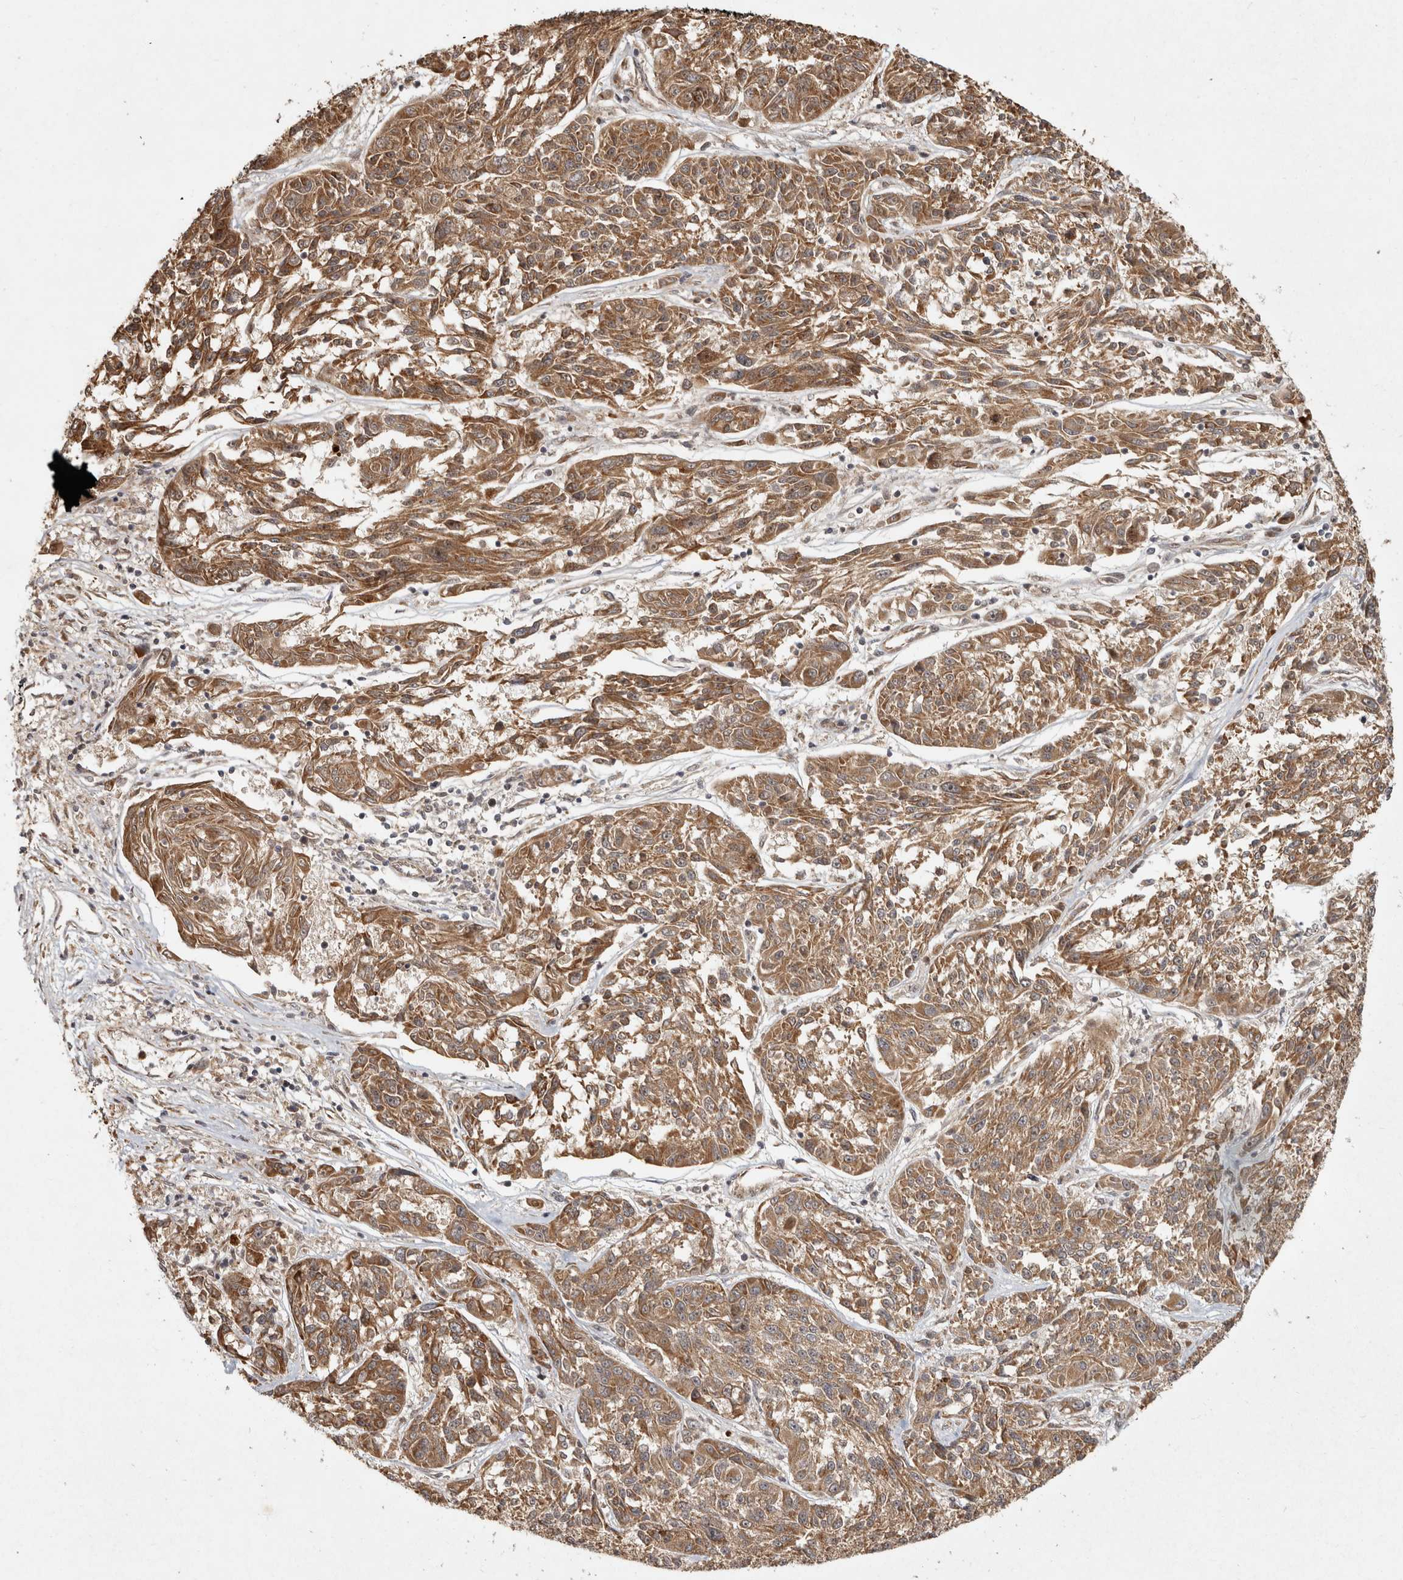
{"staining": {"intensity": "moderate", "quantity": ">75%", "location": "cytoplasmic/membranous"}, "tissue": "melanoma", "cell_type": "Tumor cells", "image_type": "cancer", "snomed": [{"axis": "morphology", "description": "Malignant melanoma, NOS"}, {"axis": "topography", "description": "Skin"}], "caption": "Melanoma was stained to show a protein in brown. There is medium levels of moderate cytoplasmic/membranous staining in about >75% of tumor cells. The staining was performed using DAB (3,3'-diaminobenzidine), with brown indicating positive protein expression. Nuclei are stained blue with hematoxylin.", "gene": "CAMSAP2", "patient": {"sex": "male", "age": 53}}